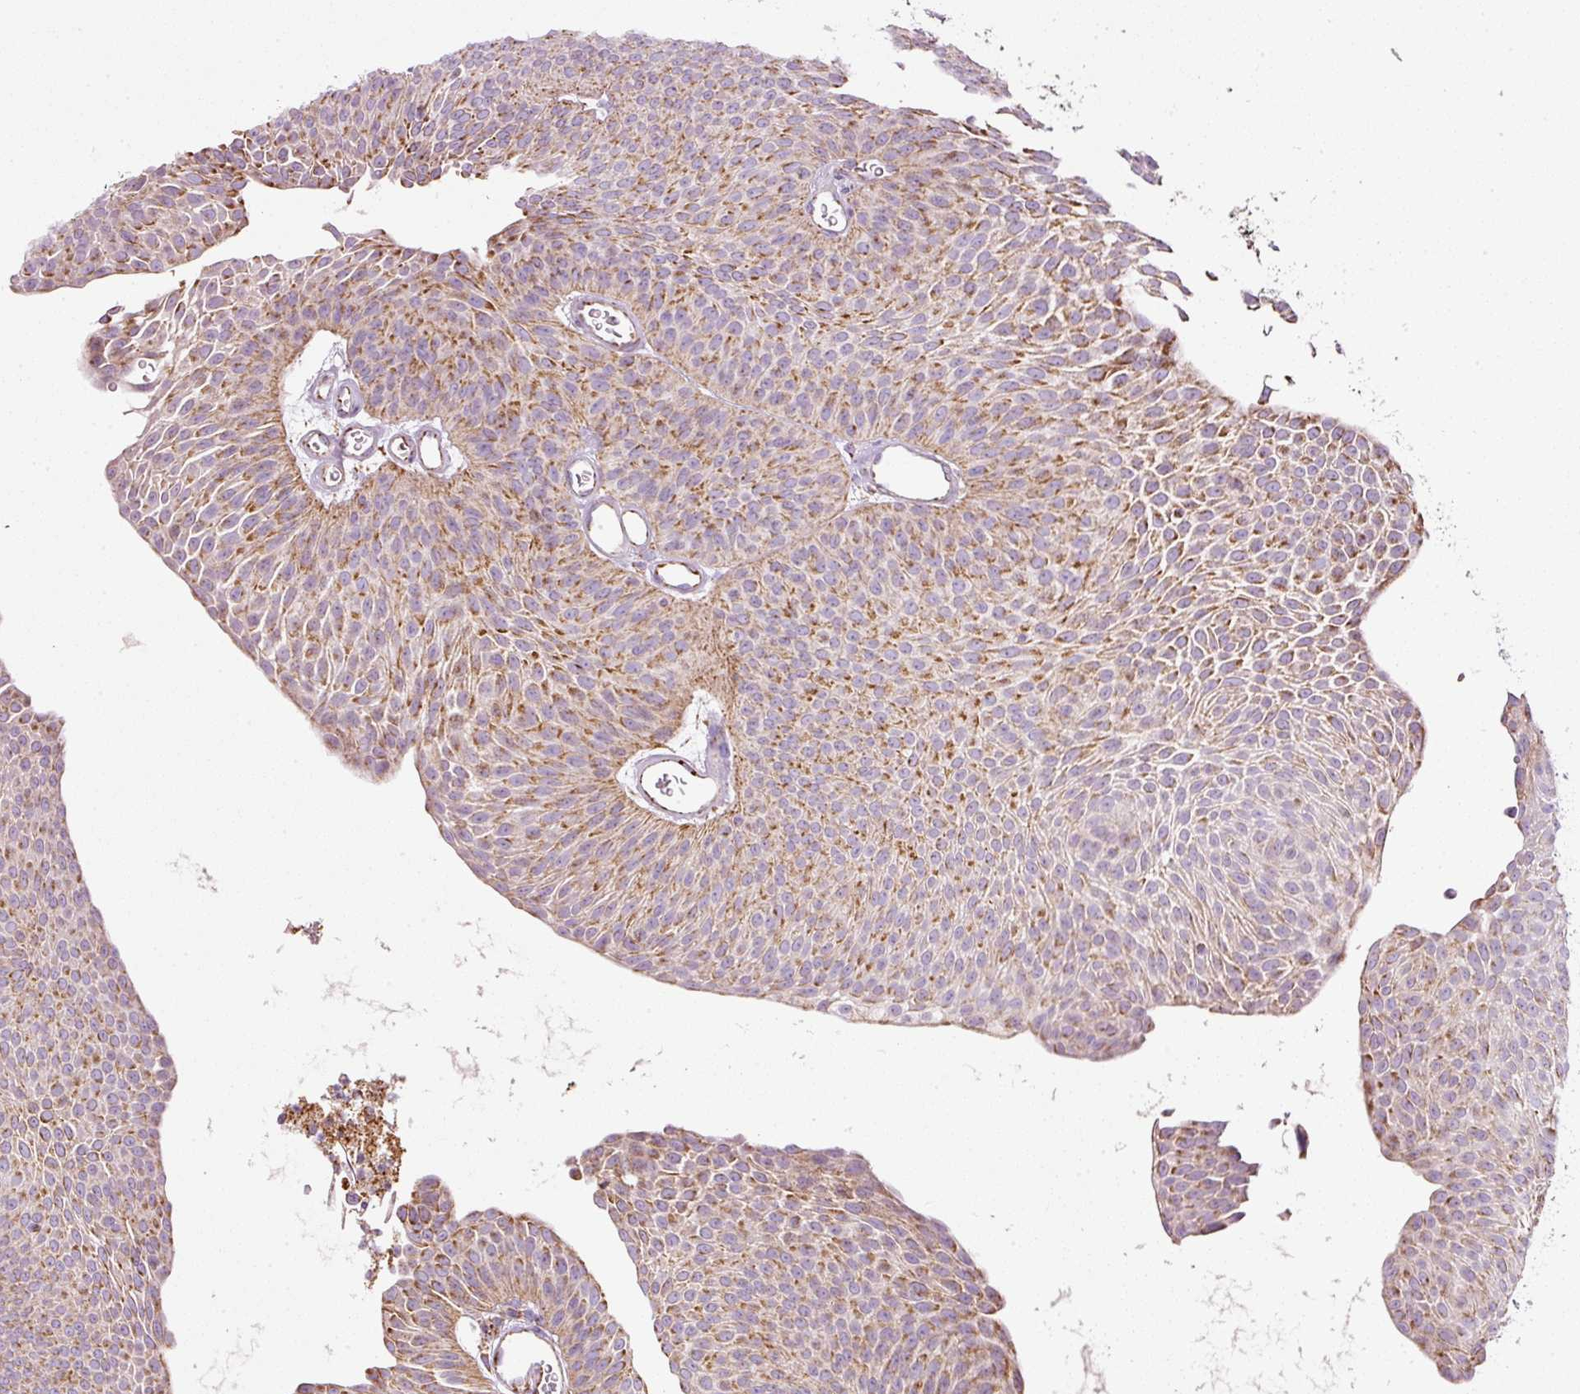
{"staining": {"intensity": "moderate", "quantity": ">75%", "location": "cytoplasmic/membranous"}, "tissue": "urothelial cancer", "cell_type": "Tumor cells", "image_type": "cancer", "snomed": [{"axis": "morphology", "description": "Urothelial carcinoma, Low grade"}, {"axis": "topography", "description": "Urinary bladder"}], "caption": "DAB (3,3'-diaminobenzidine) immunohistochemical staining of low-grade urothelial carcinoma displays moderate cytoplasmic/membranous protein expression in approximately >75% of tumor cells.", "gene": "SDHA", "patient": {"sex": "female", "age": 60}}